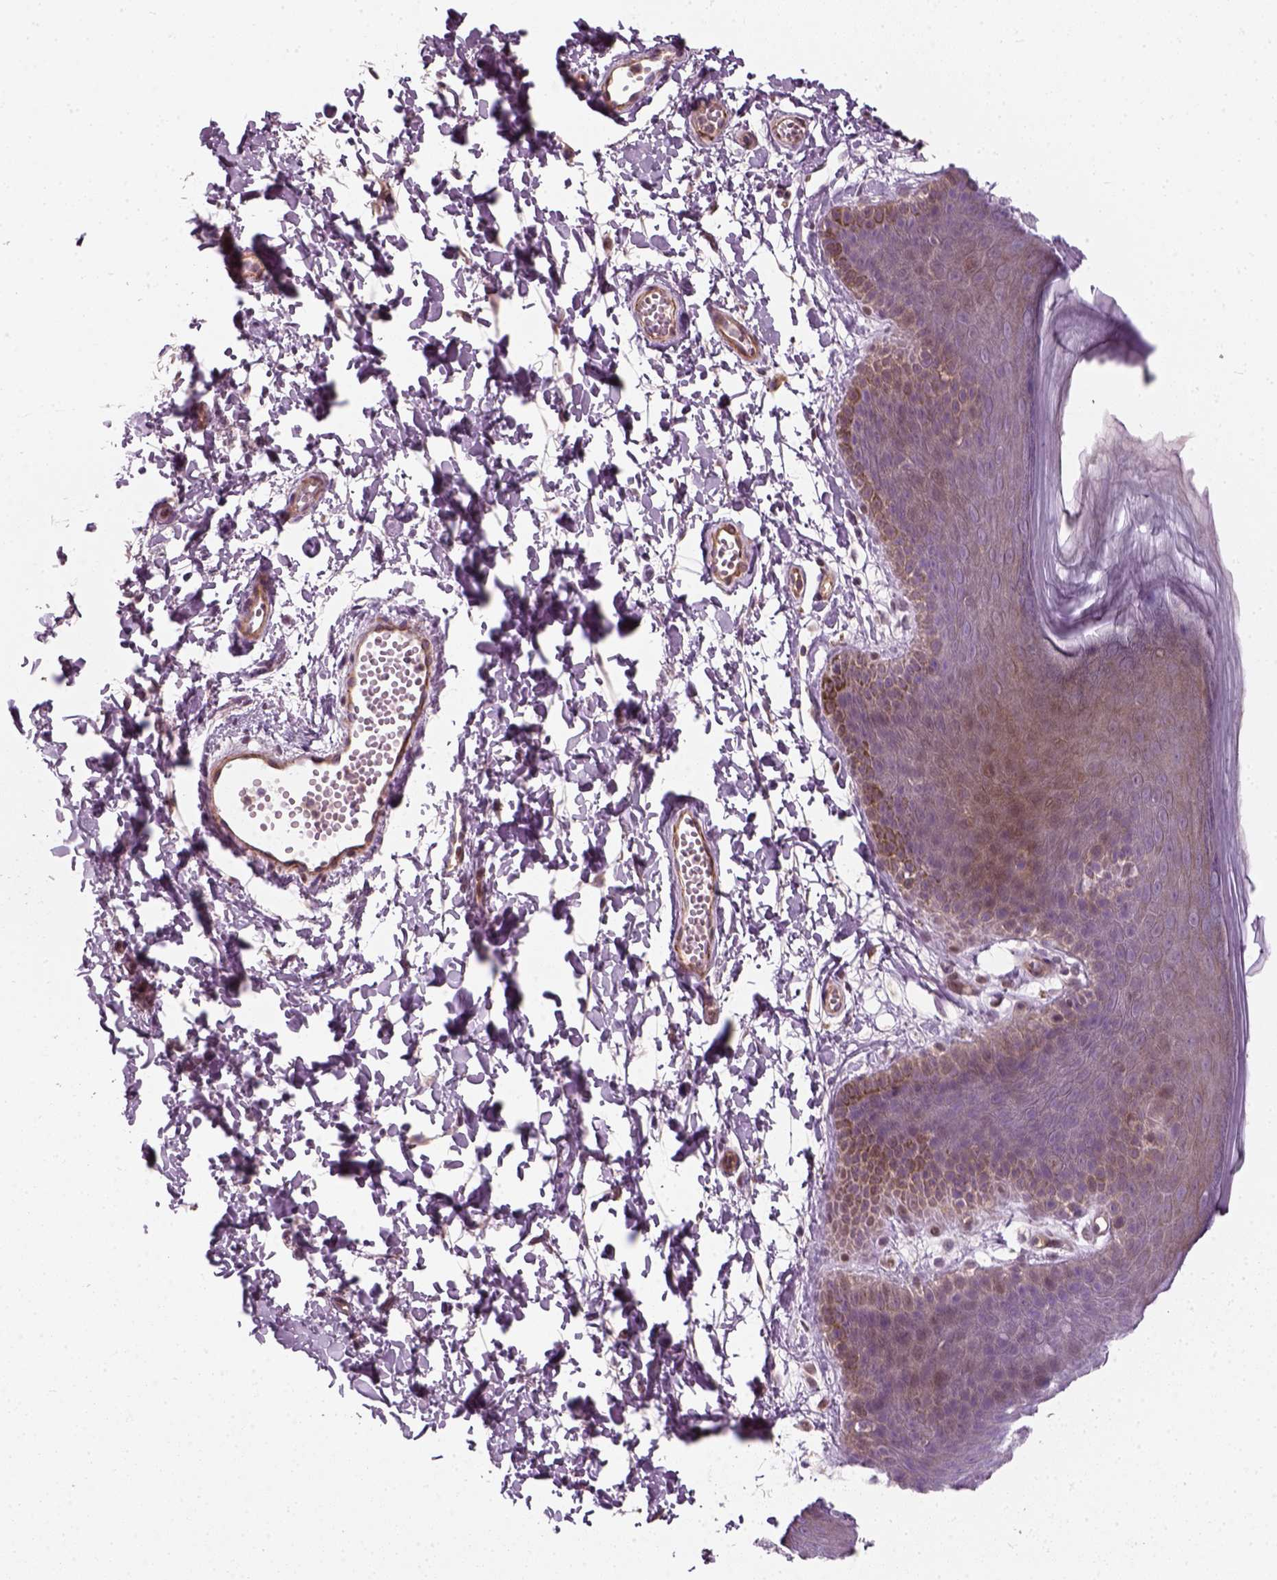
{"staining": {"intensity": "moderate", "quantity": "25%-75%", "location": "cytoplasmic/membranous"}, "tissue": "skin", "cell_type": "Epidermal cells", "image_type": "normal", "snomed": [{"axis": "morphology", "description": "Normal tissue, NOS"}, {"axis": "topography", "description": "Anal"}], "caption": "A medium amount of moderate cytoplasmic/membranous positivity is present in approximately 25%-75% of epidermal cells in unremarkable skin.", "gene": "DNASE1L1", "patient": {"sex": "male", "age": 53}}